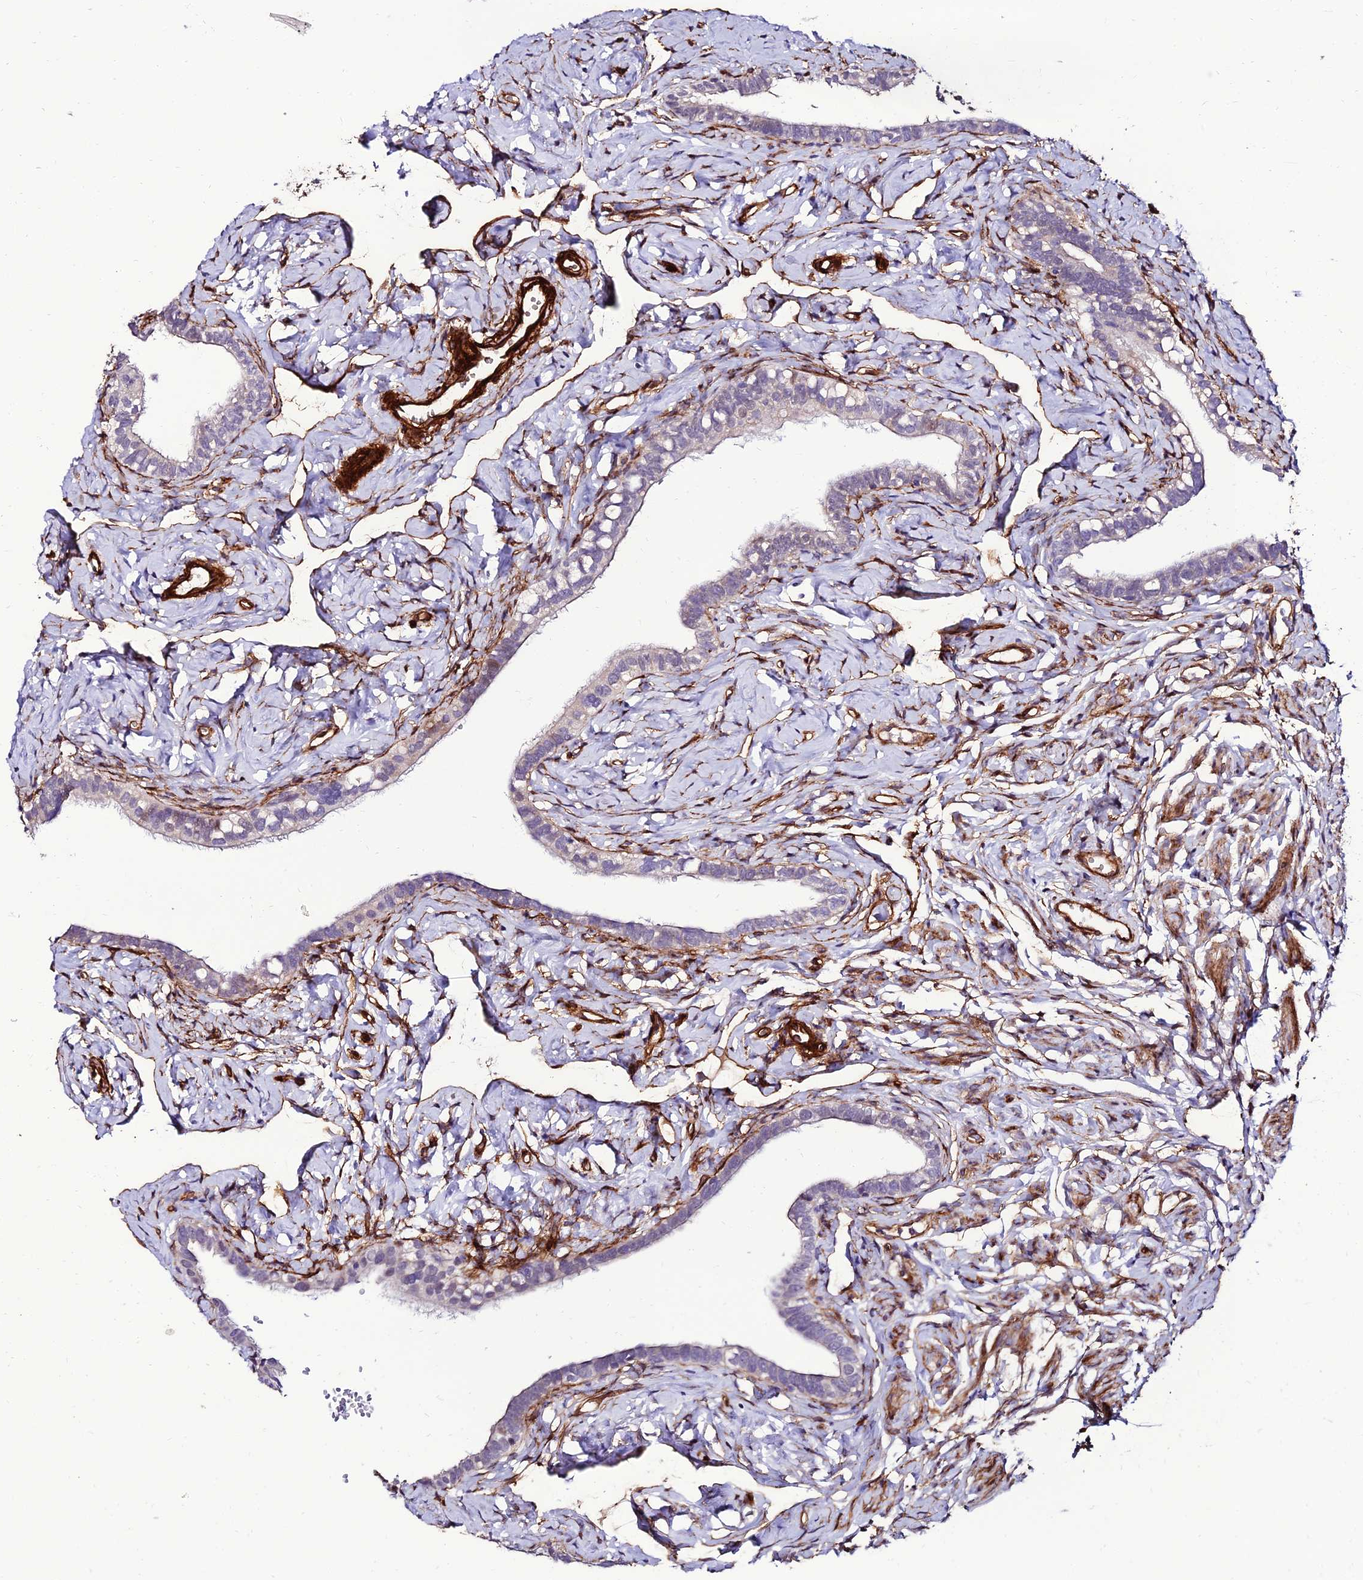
{"staining": {"intensity": "negative", "quantity": "none", "location": "none"}, "tissue": "fallopian tube", "cell_type": "Glandular cells", "image_type": "normal", "snomed": [{"axis": "morphology", "description": "Normal tissue, NOS"}, {"axis": "topography", "description": "Fallopian tube"}], "caption": "An immunohistochemistry photomicrograph of normal fallopian tube is shown. There is no staining in glandular cells of fallopian tube. The staining was performed using DAB (3,3'-diaminobenzidine) to visualize the protein expression in brown, while the nuclei were stained in blue with hematoxylin (Magnification: 20x).", "gene": "ALDH3B2", "patient": {"sex": "female", "age": 66}}